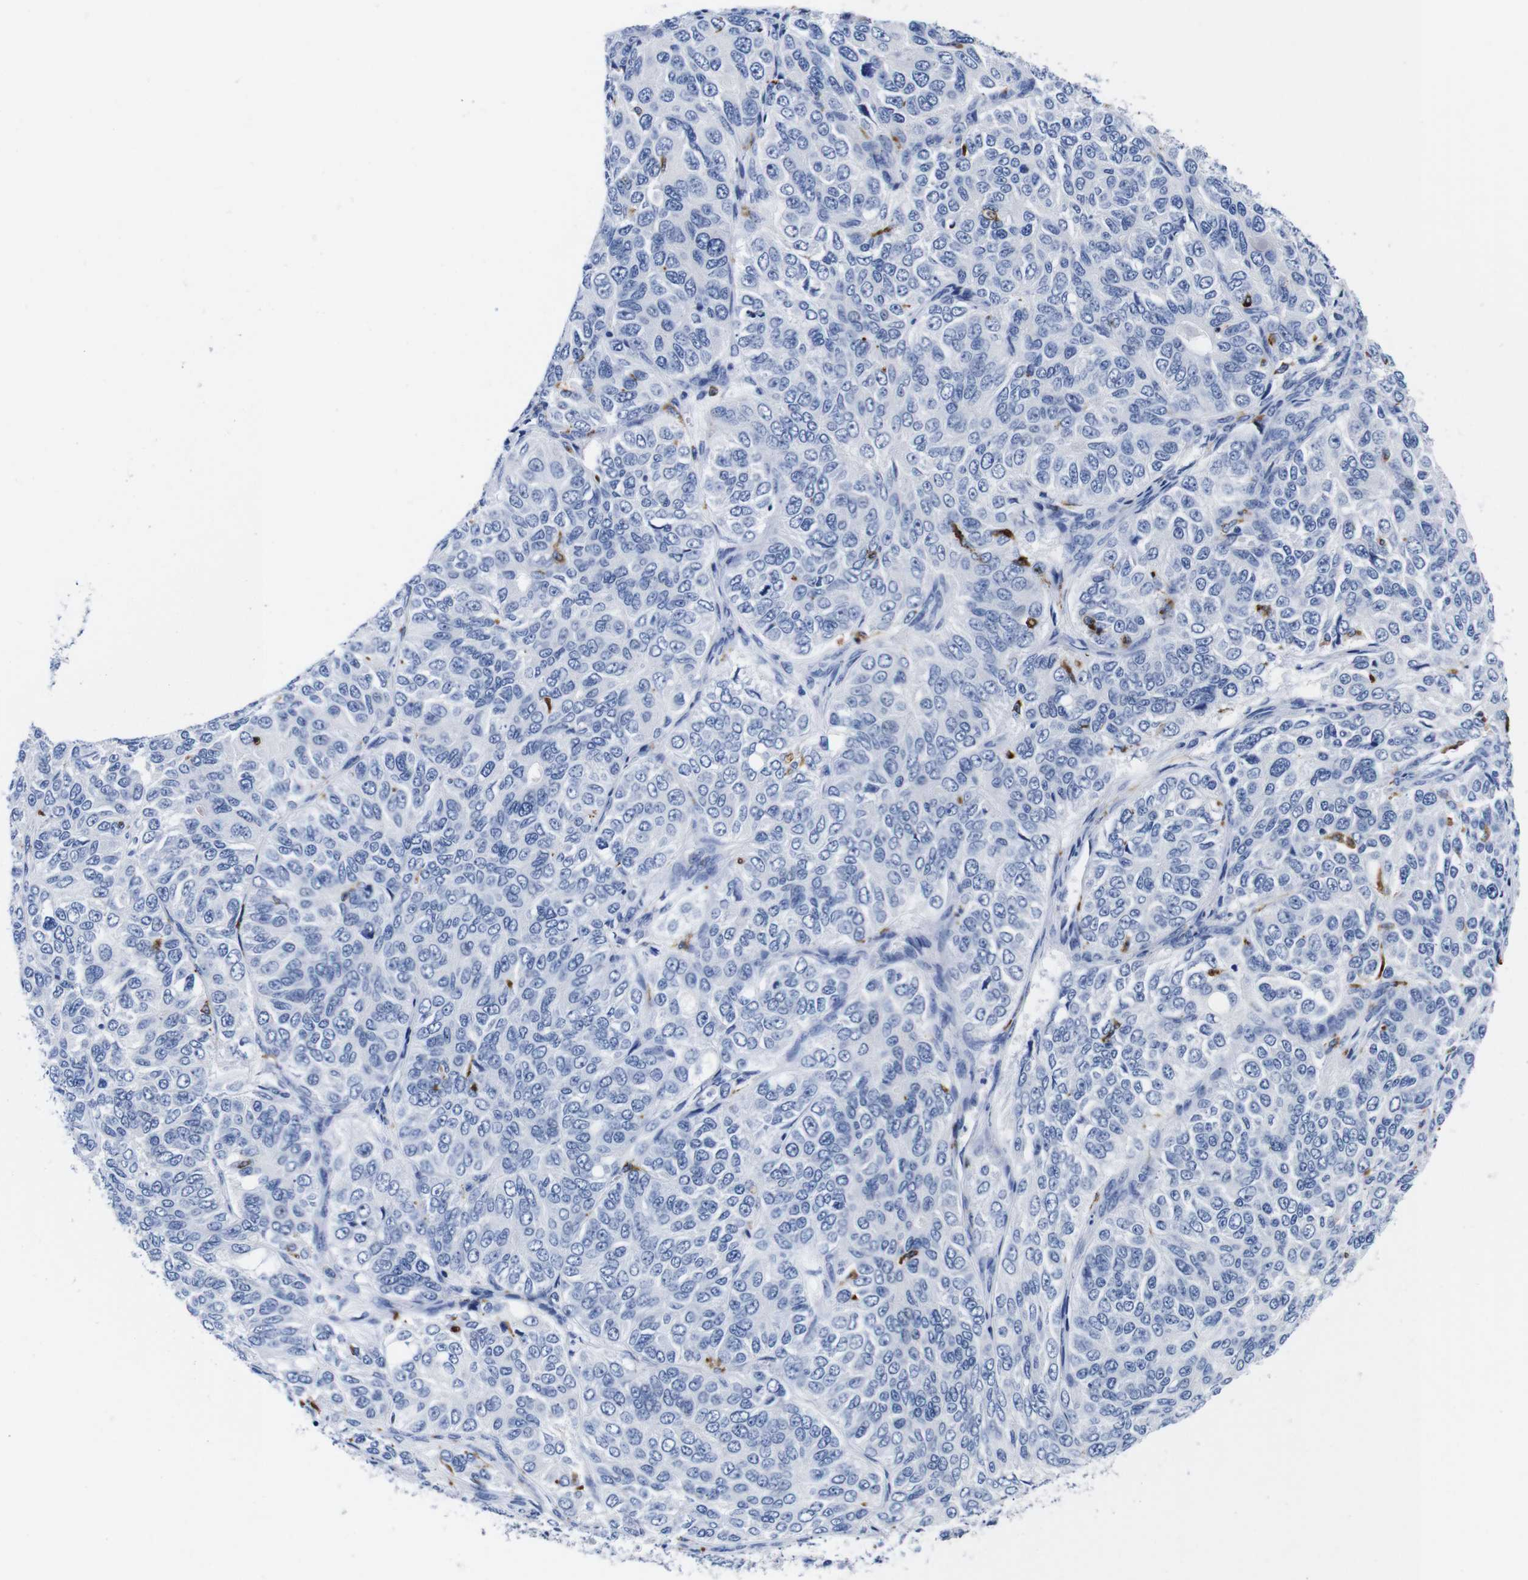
{"staining": {"intensity": "negative", "quantity": "none", "location": "none"}, "tissue": "ovarian cancer", "cell_type": "Tumor cells", "image_type": "cancer", "snomed": [{"axis": "morphology", "description": "Carcinoma, endometroid"}, {"axis": "topography", "description": "Ovary"}], "caption": "A high-resolution image shows IHC staining of ovarian cancer (endometroid carcinoma), which exhibits no significant positivity in tumor cells.", "gene": "HLA-DMB", "patient": {"sex": "female", "age": 51}}